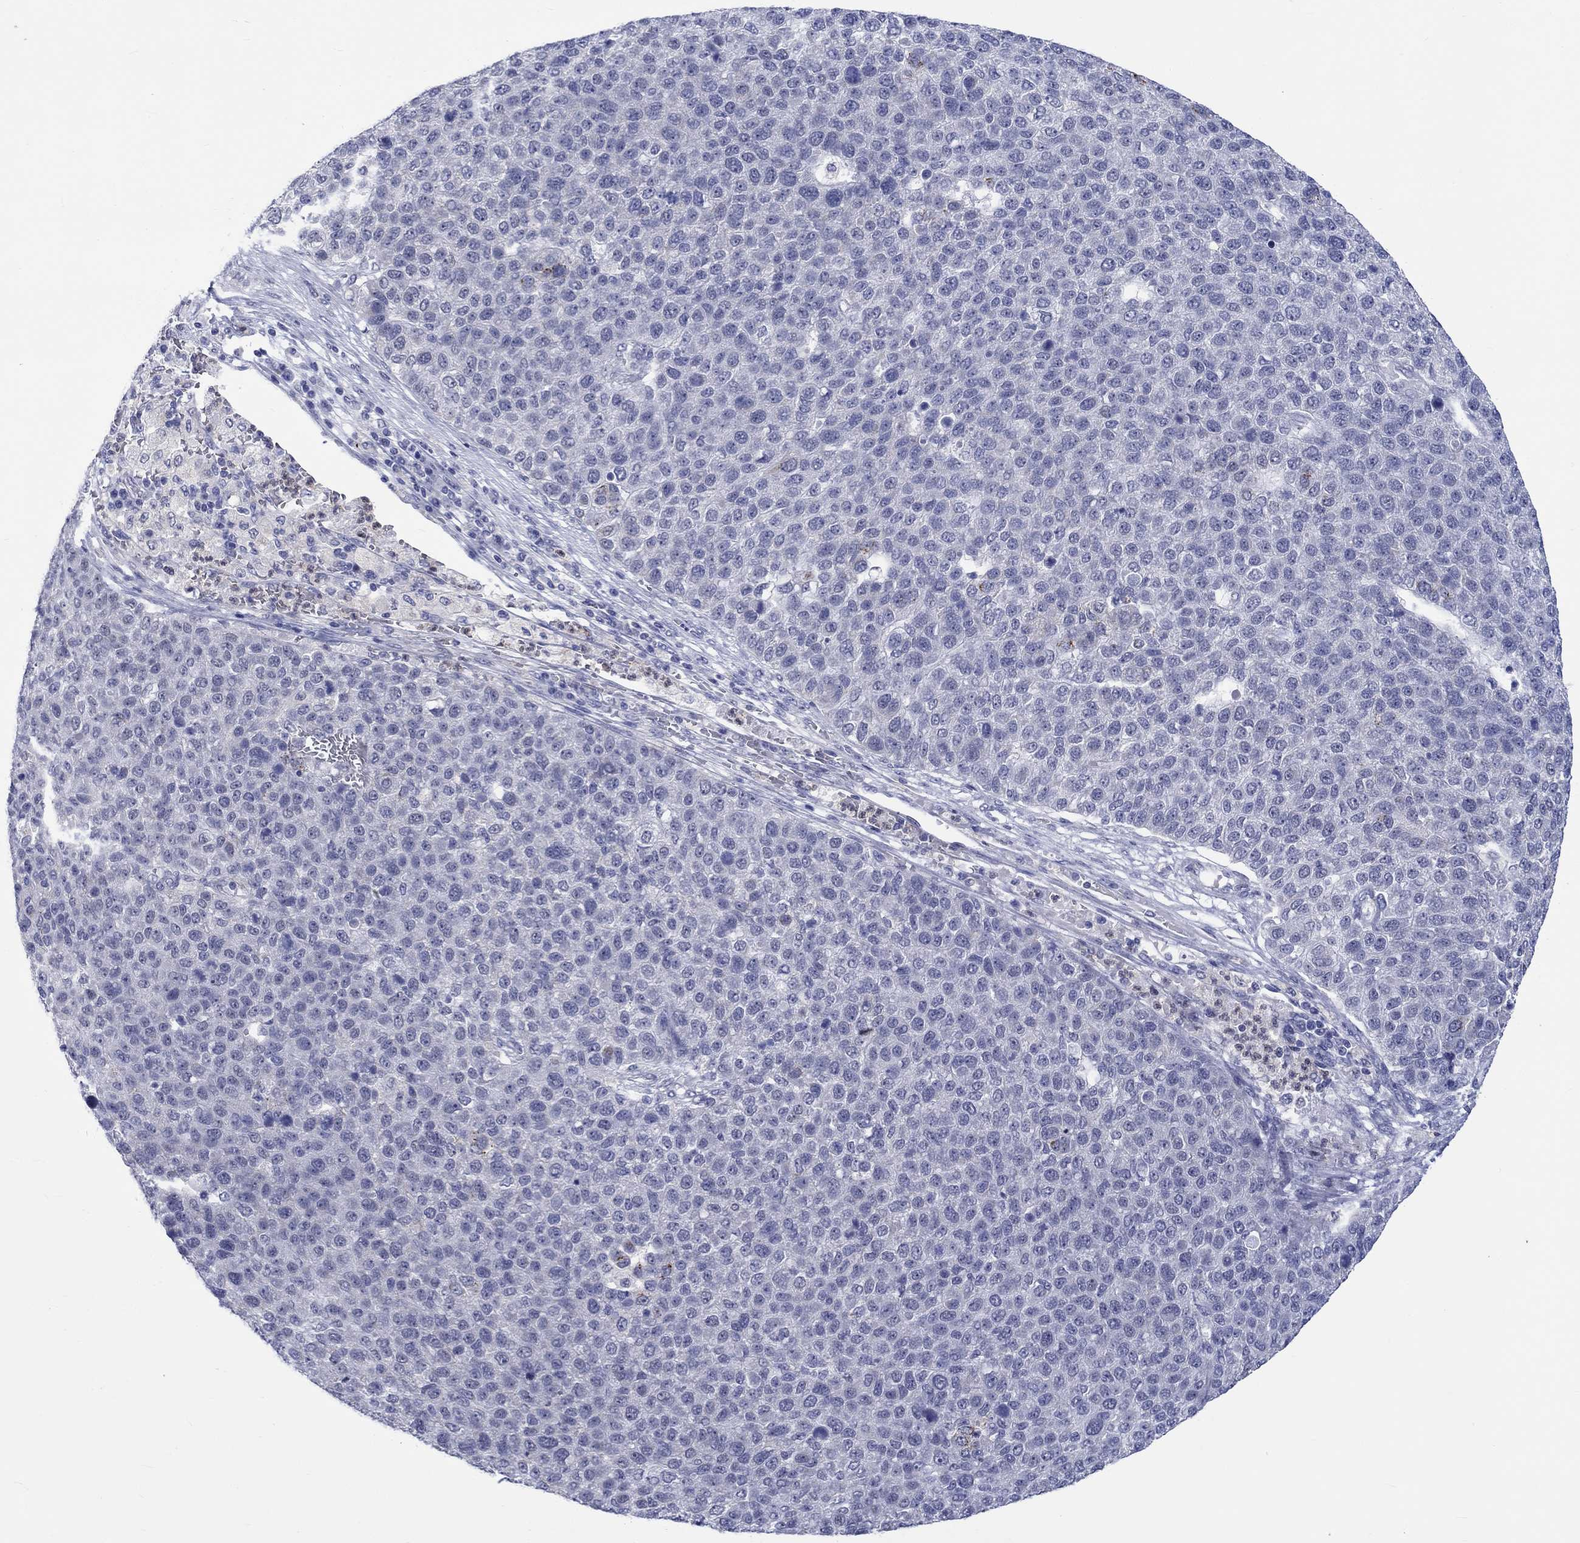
{"staining": {"intensity": "negative", "quantity": "none", "location": "none"}, "tissue": "pancreatic cancer", "cell_type": "Tumor cells", "image_type": "cancer", "snomed": [{"axis": "morphology", "description": "Adenocarcinoma, NOS"}, {"axis": "topography", "description": "Pancreas"}], "caption": "IHC of pancreatic cancer (adenocarcinoma) displays no expression in tumor cells.", "gene": "ST6GALNAC1", "patient": {"sex": "female", "age": 61}}